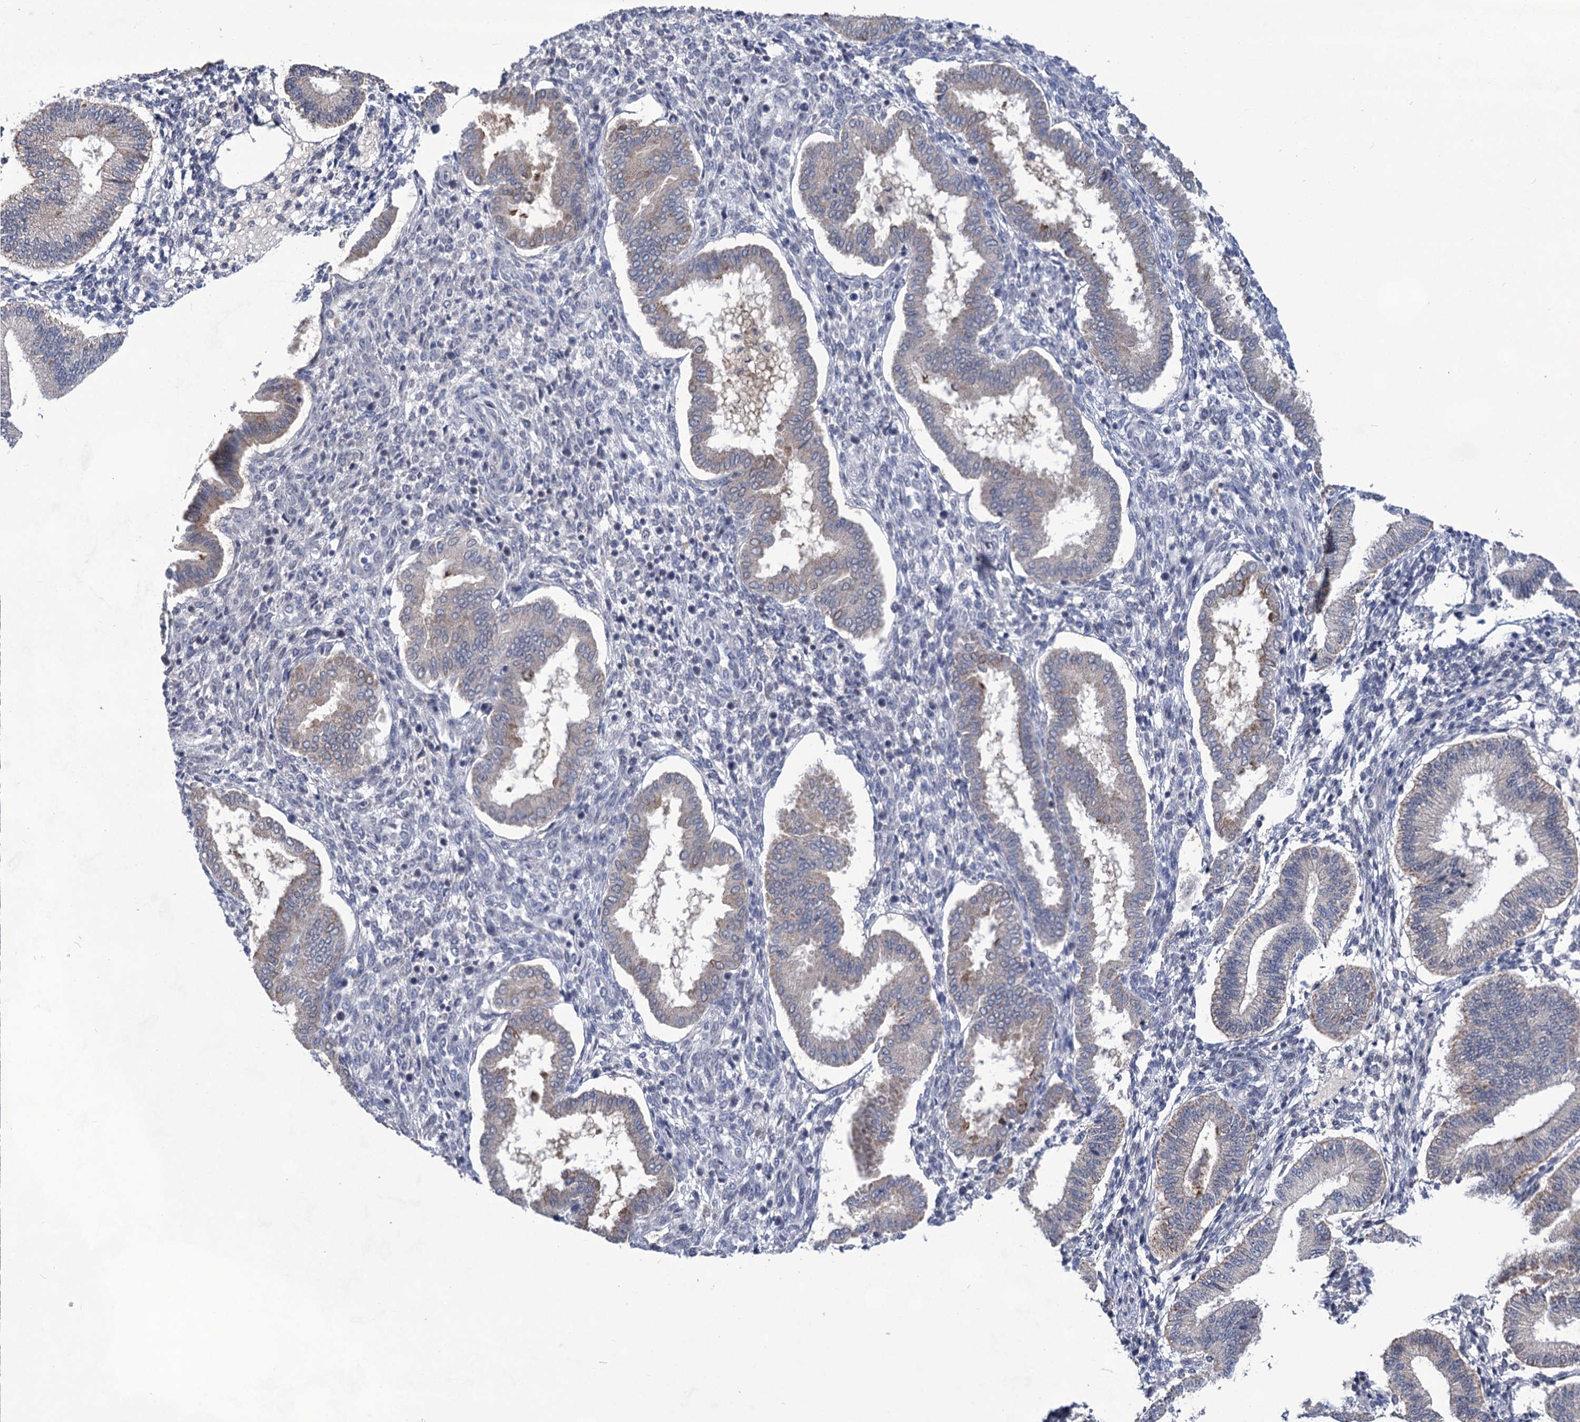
{"staining": {"intensity": "negative", "quantity": "none", "location": "none"}, "tissue": "endometrium", "cell_type": "Cells in endometrial stroma", "image_type": "normal", "snomed": [{"axis": "morphology", "description": "Normal tissue, NOS"}, {"axis": "topography", "description": "Endometrium"}], "caption": "This is an IHC image of benign endometrium. There is no expression in cells in endometrial stroma.", "gene": "TTC17", "patient": {"sex": "female", "age": 24}}